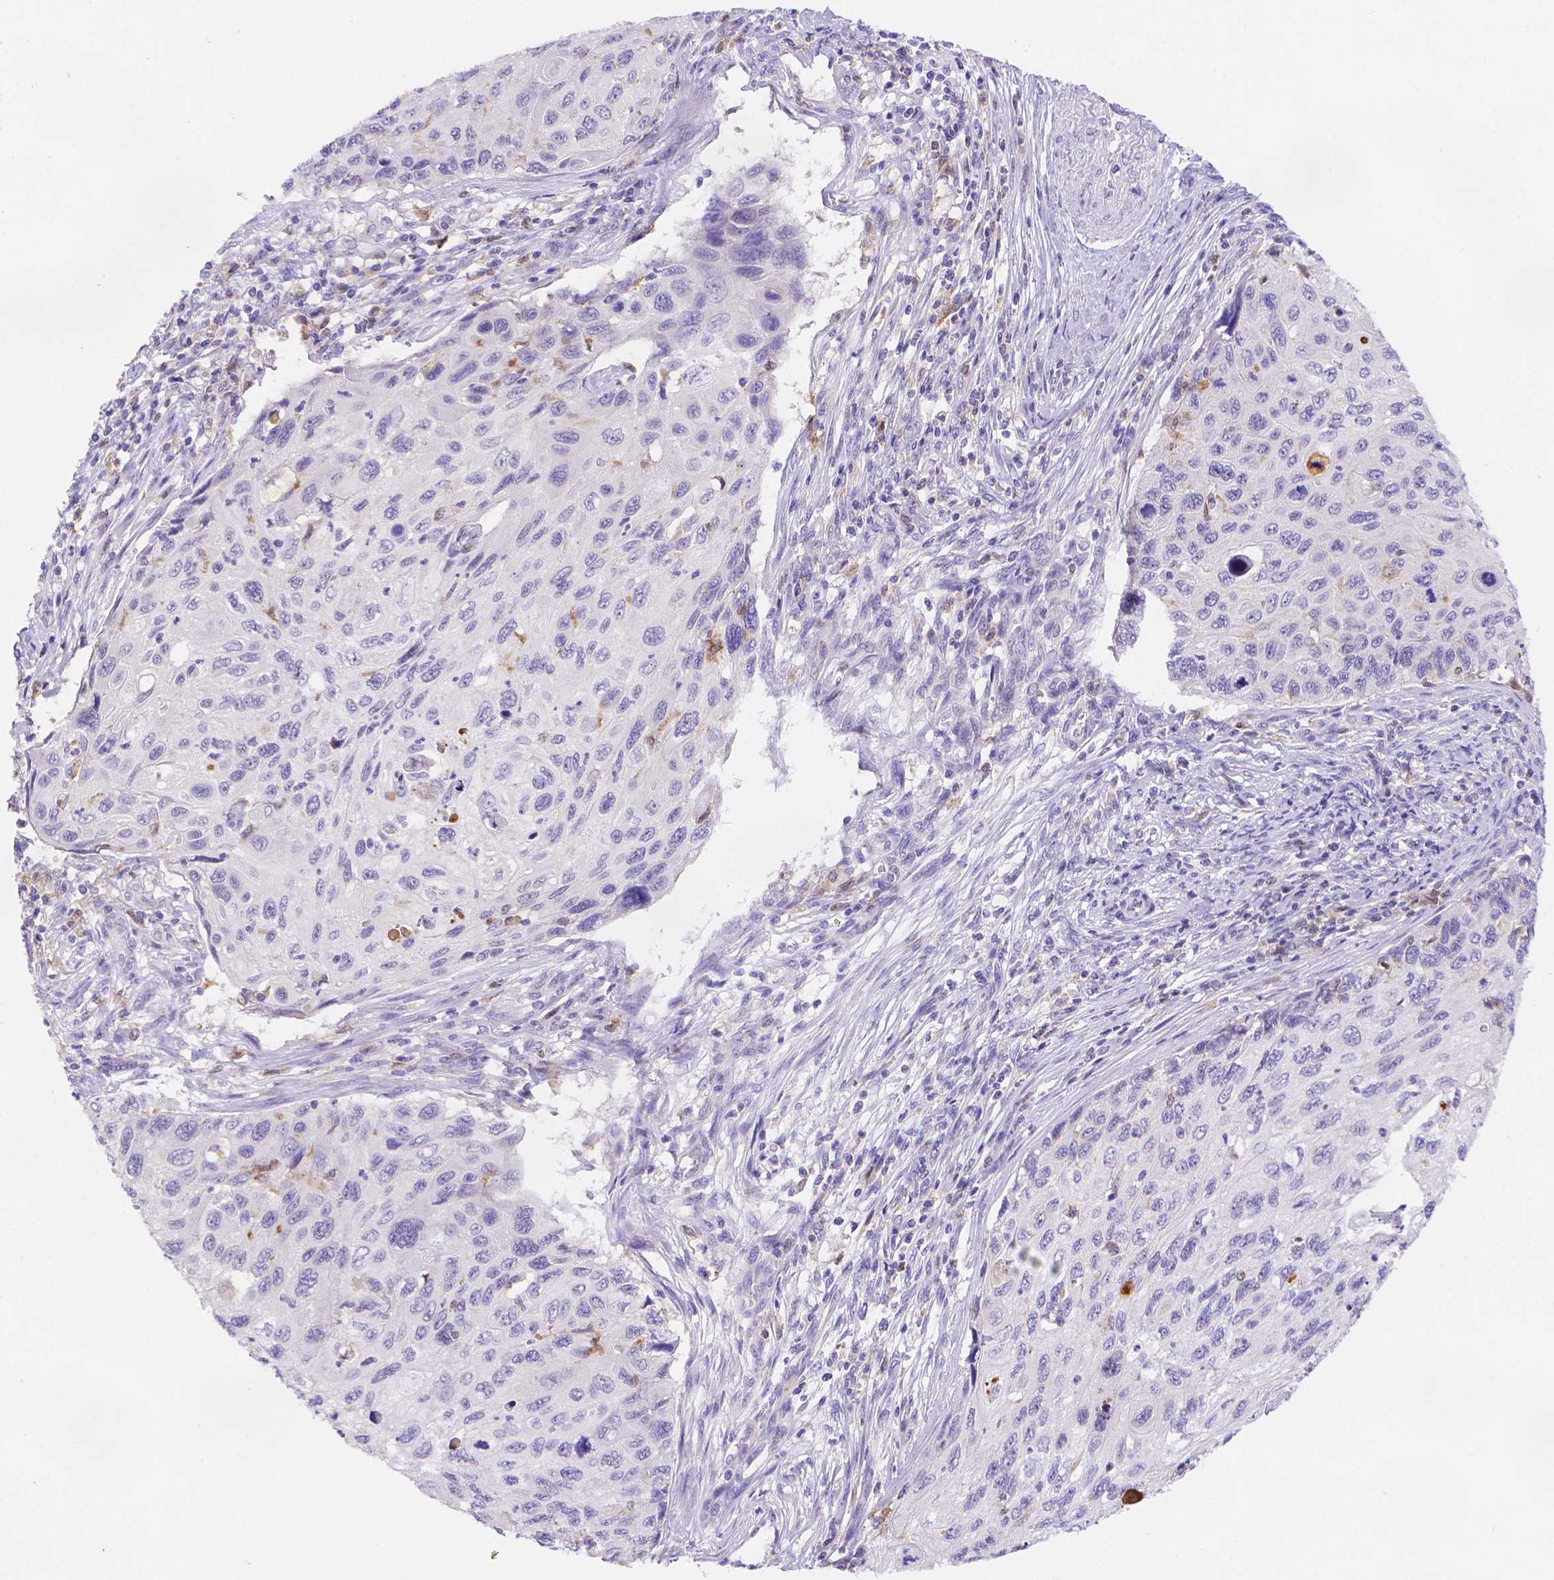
{"staining": {"intensity": "negative", "quantity": "none", "location": "none"}, "tissue": "cervical cancer", "cell_type": "Tumor cells", "image_type": "cancer", "snomed": [{"axis": "morphology", "description": "Squamous cell carcinoma, NOS"}, {"axis": "topography", "description": "Cervix"}], "caption": "High power microscopy histopathology image of an IHC micrograph of cervical cancer (squamous cell carcinoma), revealing no significant expression in tumor cells.", "gene": "FGD2", "patient": {"sex": "female", "age": 70}}